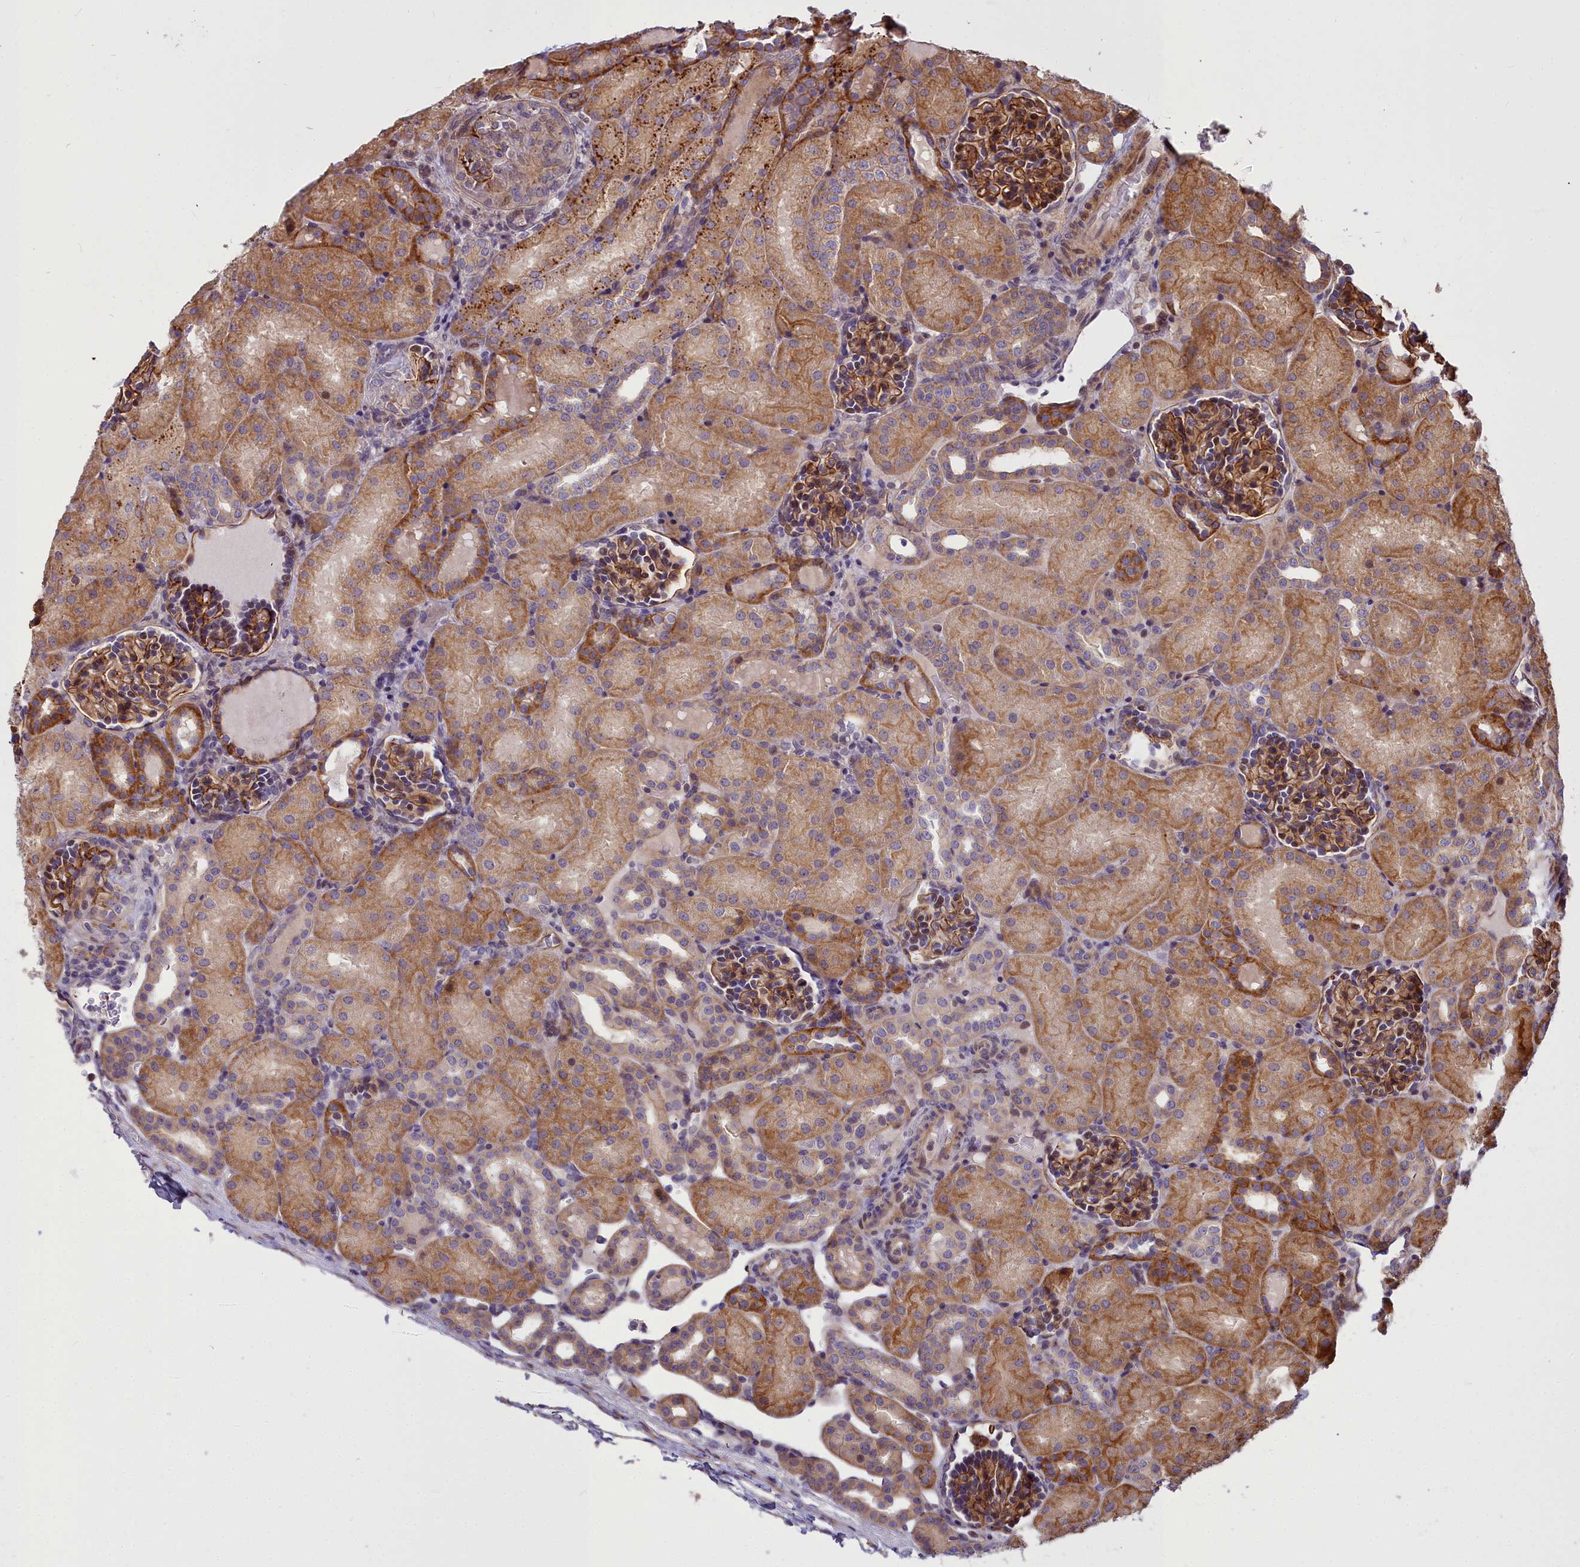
{"staining": {"intensity": "moderate", "quantity": ">75%", "location": "cytoplasmic/membranous,nuclear"}, "tissue": "kidney", "cell_type": "Cells in glomeruli", "image_type": "normal", "snomed": [{"axis": "morphology", "description": "Normal tissue, NOS"}, {"axis": "topography", "description": "Kidney"}], "caption": "A high-resolution photomicrograph shows immunohistochemistry (IHC) staining of unremarkable kidney, which exhibits moderate cytoplasmic/membranous,nuclear expression in about >75% of cells in glomeruli.", "gene": "GLYATL3", "patient": {"sex": "male", "age": 1}}